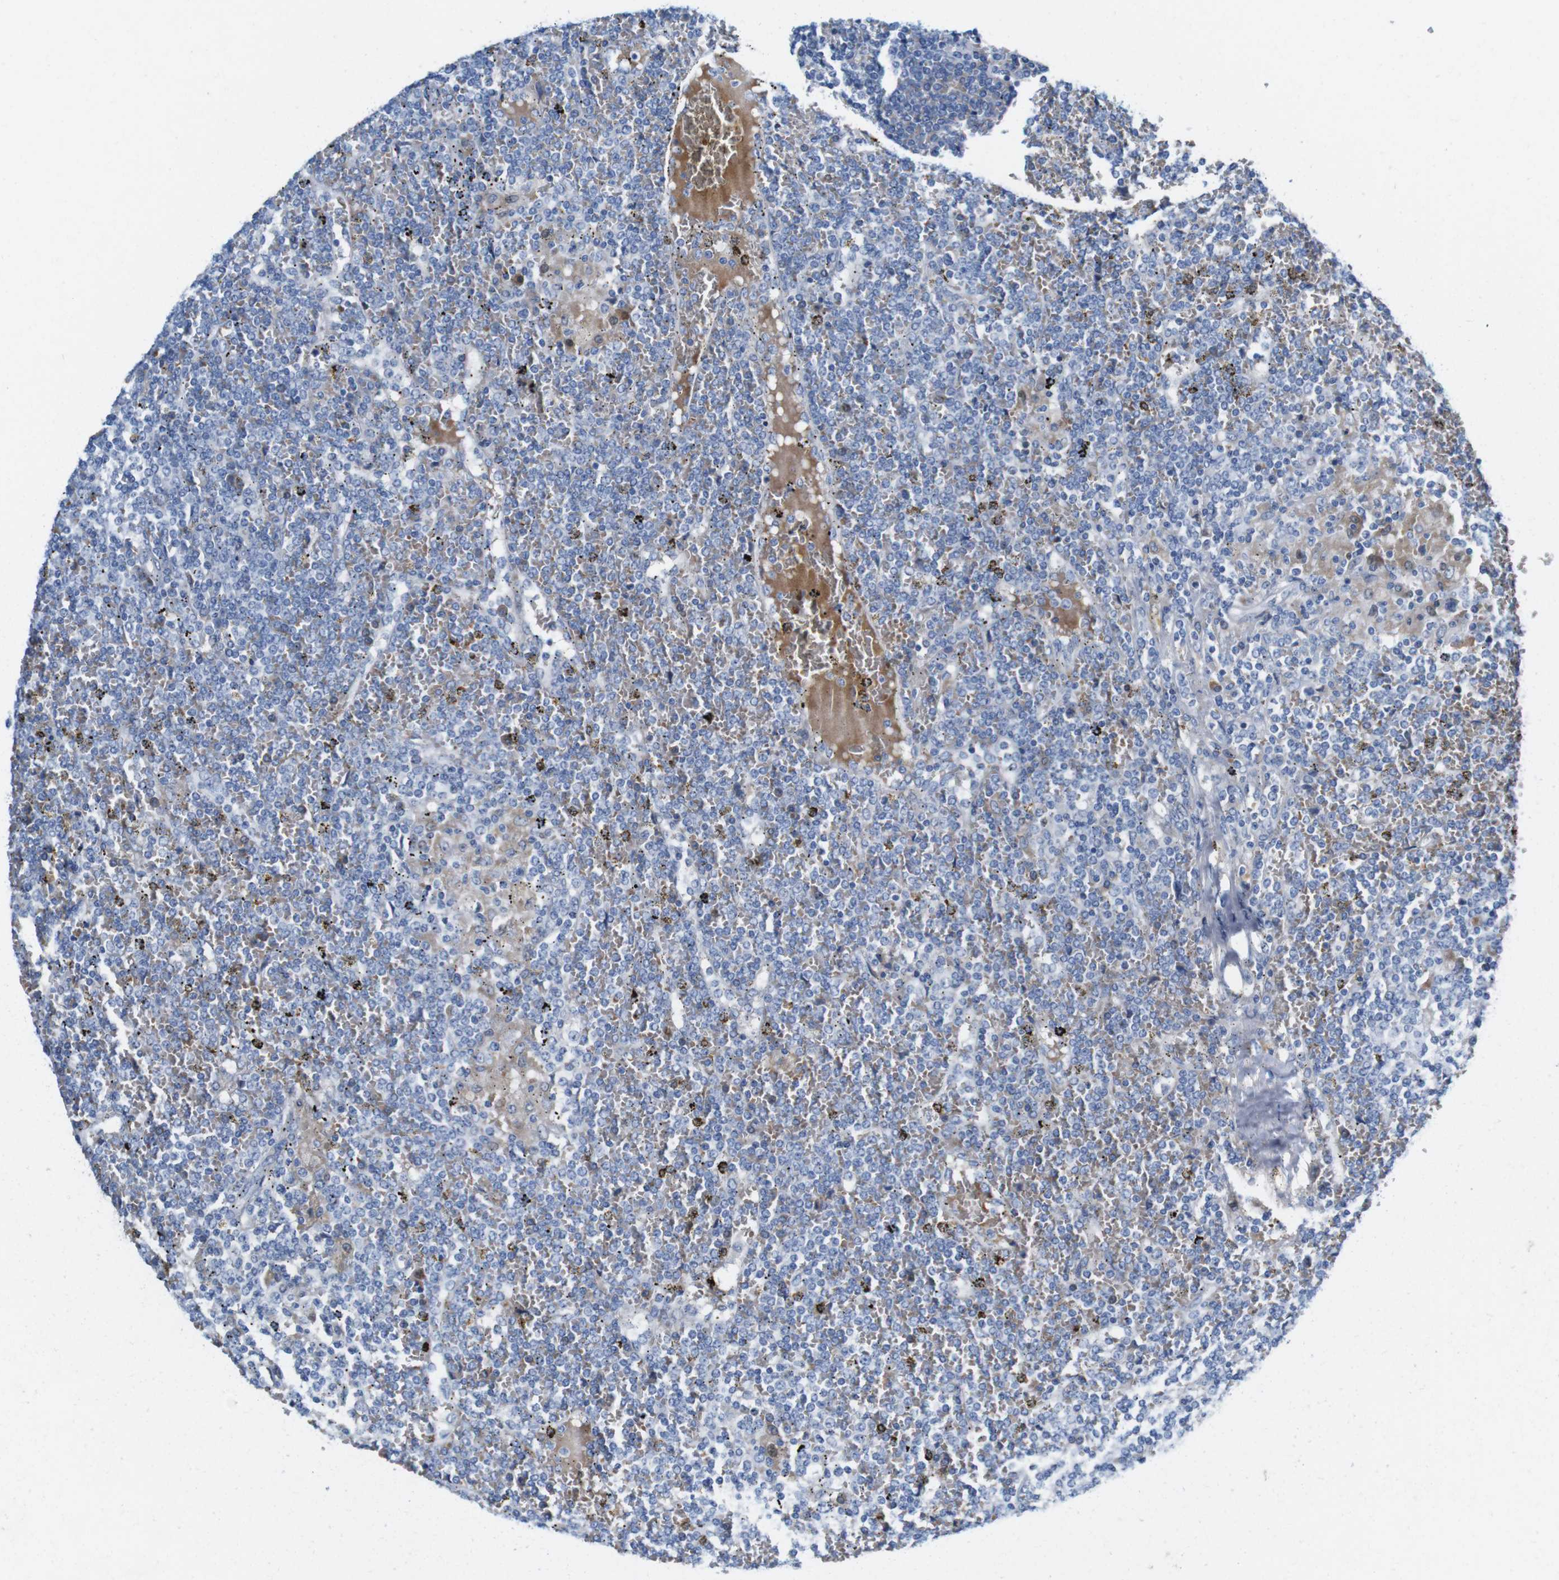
{"staining": {"intensity": "negative", "quantity": "none", "location": "none"}, "tissue": "lymphoma", "cell_type": "Tumor cells", "image_type": "cancer", "snomed": [{"axis": "morphology", "description": "Malignant lymphoma, non-Hodgkin's type, Low grade"}, {"axis": "topography", "description": "Spleen"}], "caption": "Tumor cells are negative for brown protein staining in malignant lymphoma, non-Hodgkin's type (low-grade).", "gene": "IGSF8", "patient": {"sex": "female", "age": 19}}